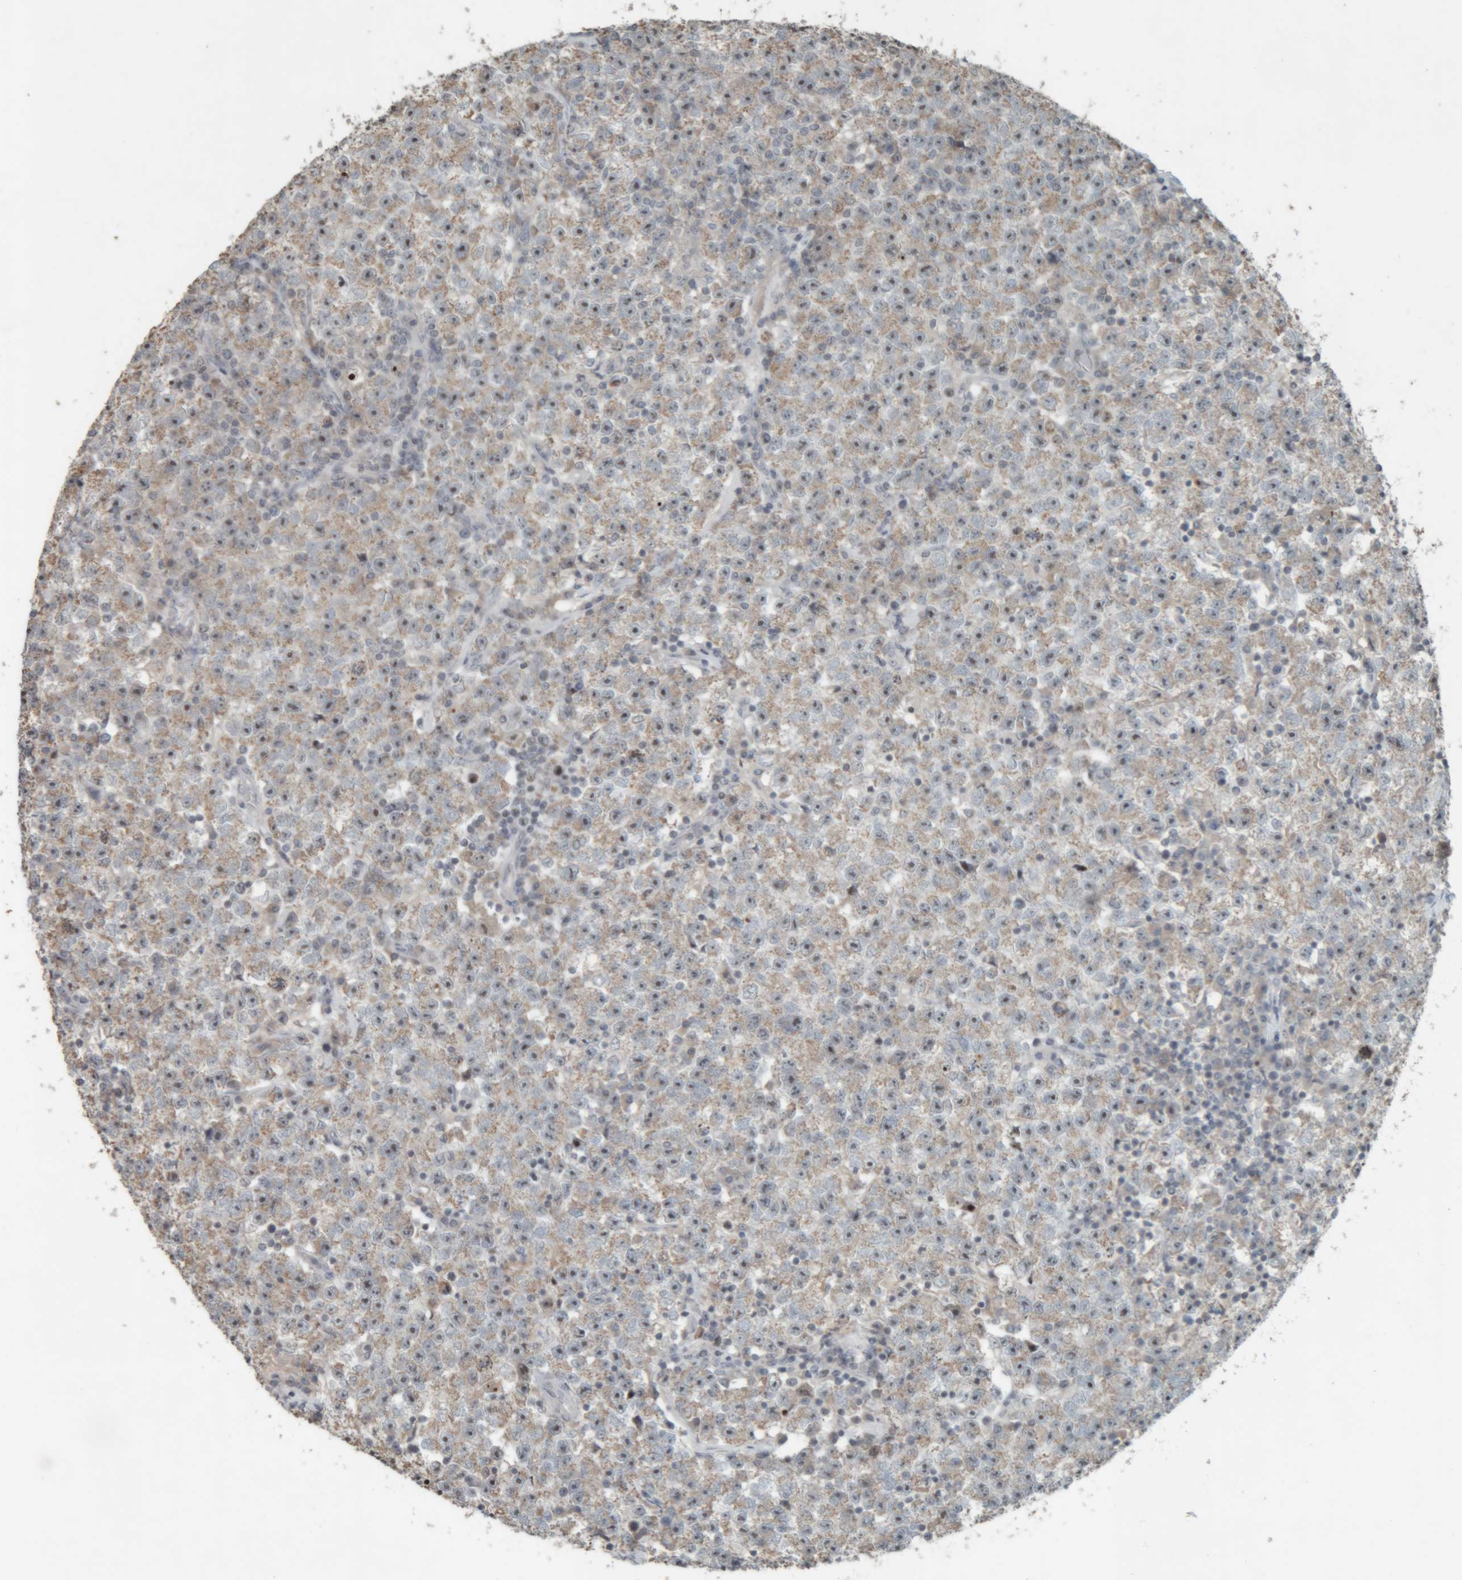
{"staining": {"intensity": "weak", "quantity": ">75%", "location": "cytoplasmic/membranous,nuclear"}, "tissue": "testis cancer", "cell_type": "Tumor cells", "image_type": "cancer", "snomed": [{"axis": "morphology", "description": "Seminoma, NOS"}, {"axis": "topography", "description": "Testis"}], "caption": "Testis seminoma was stained to show a protein in brown. There is low levels of weak cytoplasmic/membranous and nuclear positivity in approximately >75% of tumor cells.", "gene": "RPF1", "patient": {"sex": "male", "age": 22}}